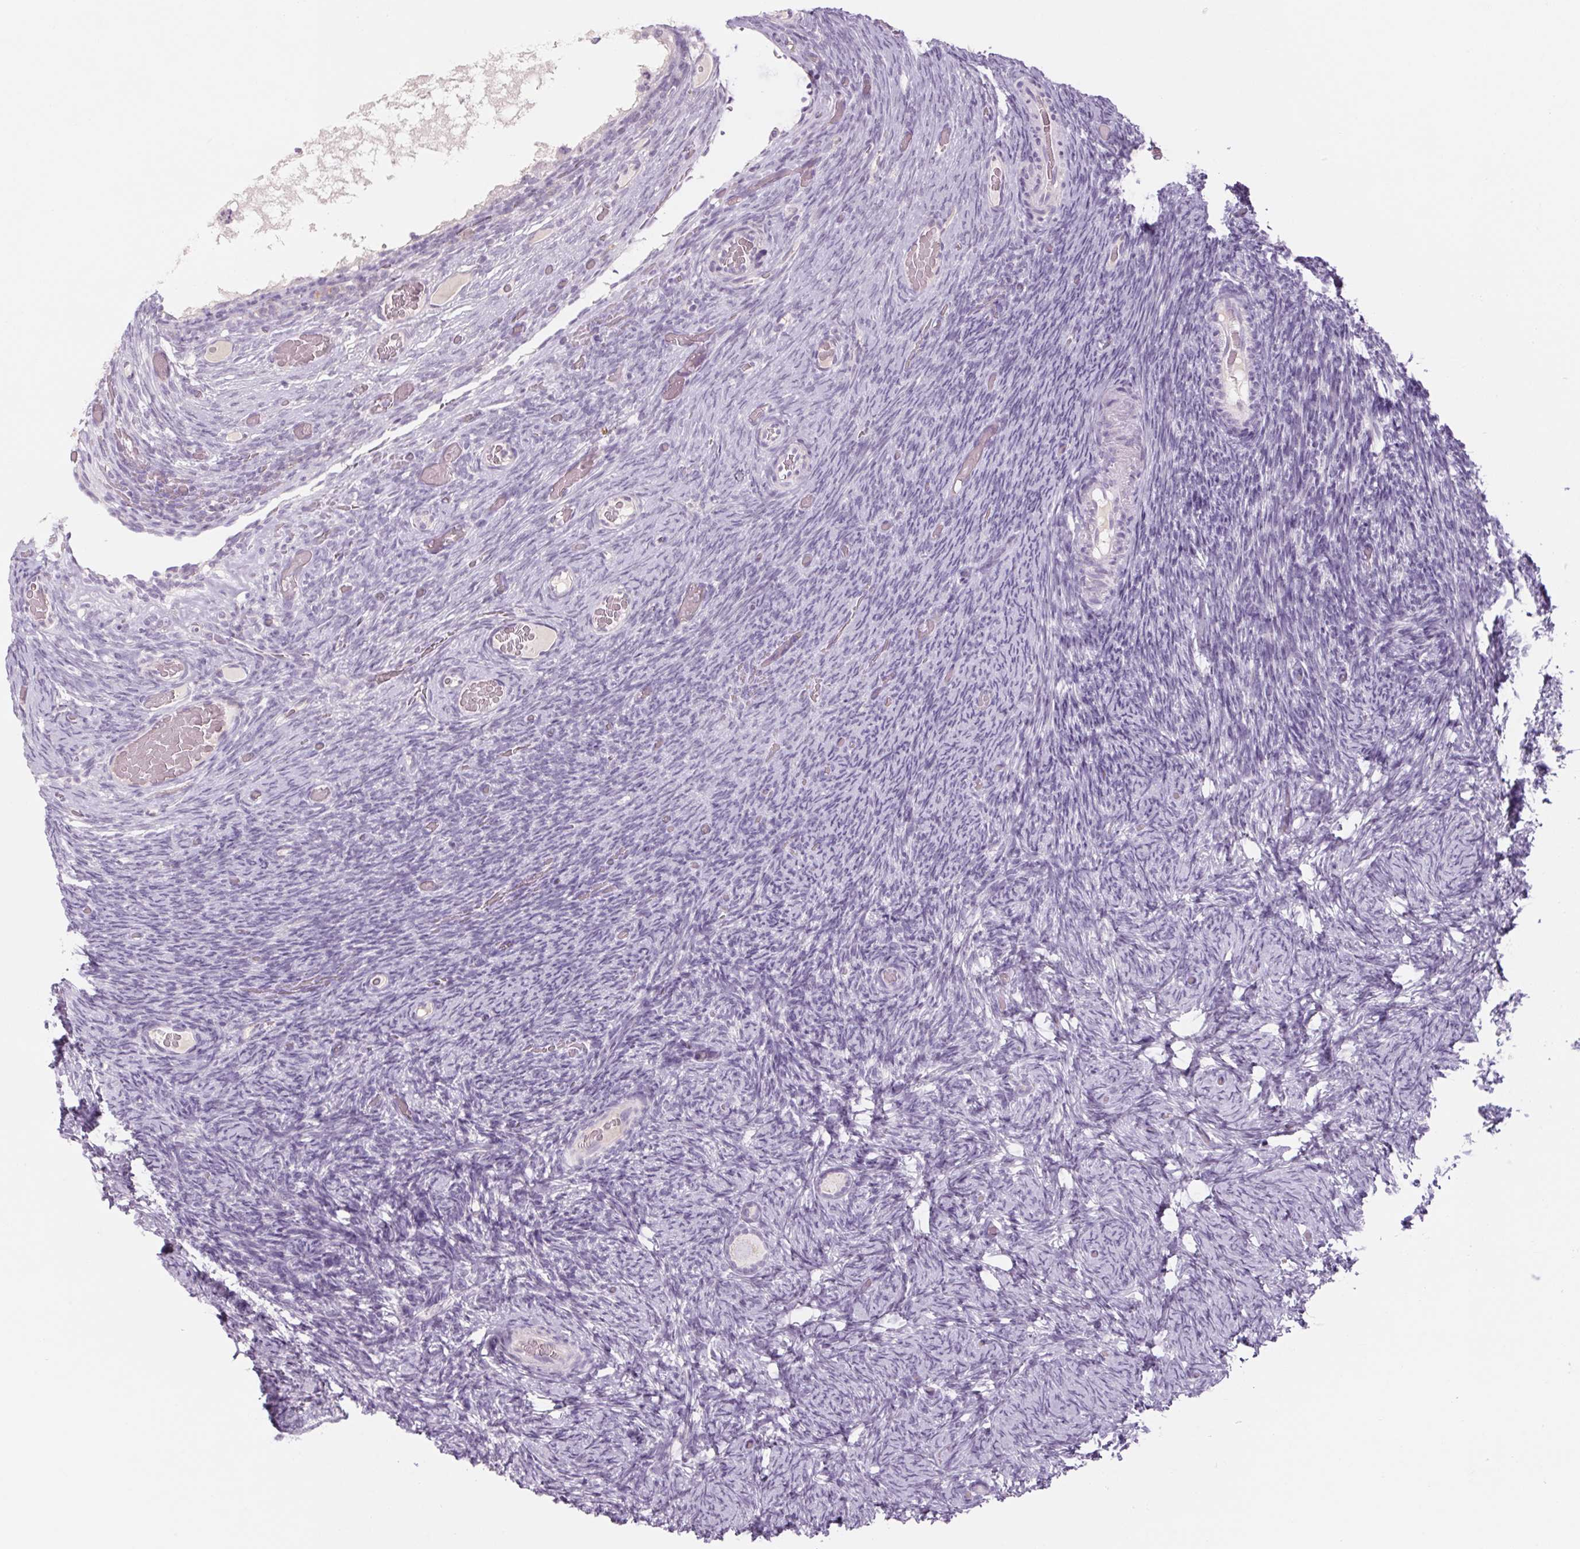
{"staining": {"intensity": "negative", "quantity": "none", "location": "none"}, "tissue": "ovary", "cell_type": "Follicle cells", "image_type": "normal", "snomed": [{"axis": "morphology", "description": "Normal tissue, NOS"}, {"axis": "topography", "description": "Ovary"}], "caption": "The image reveals no significant expression in follicle cells of ovary. (DAB IHC with hematoxylin counter stain).", "gene": "RPTN", "patient": {"sex": "female", "age": 34}}